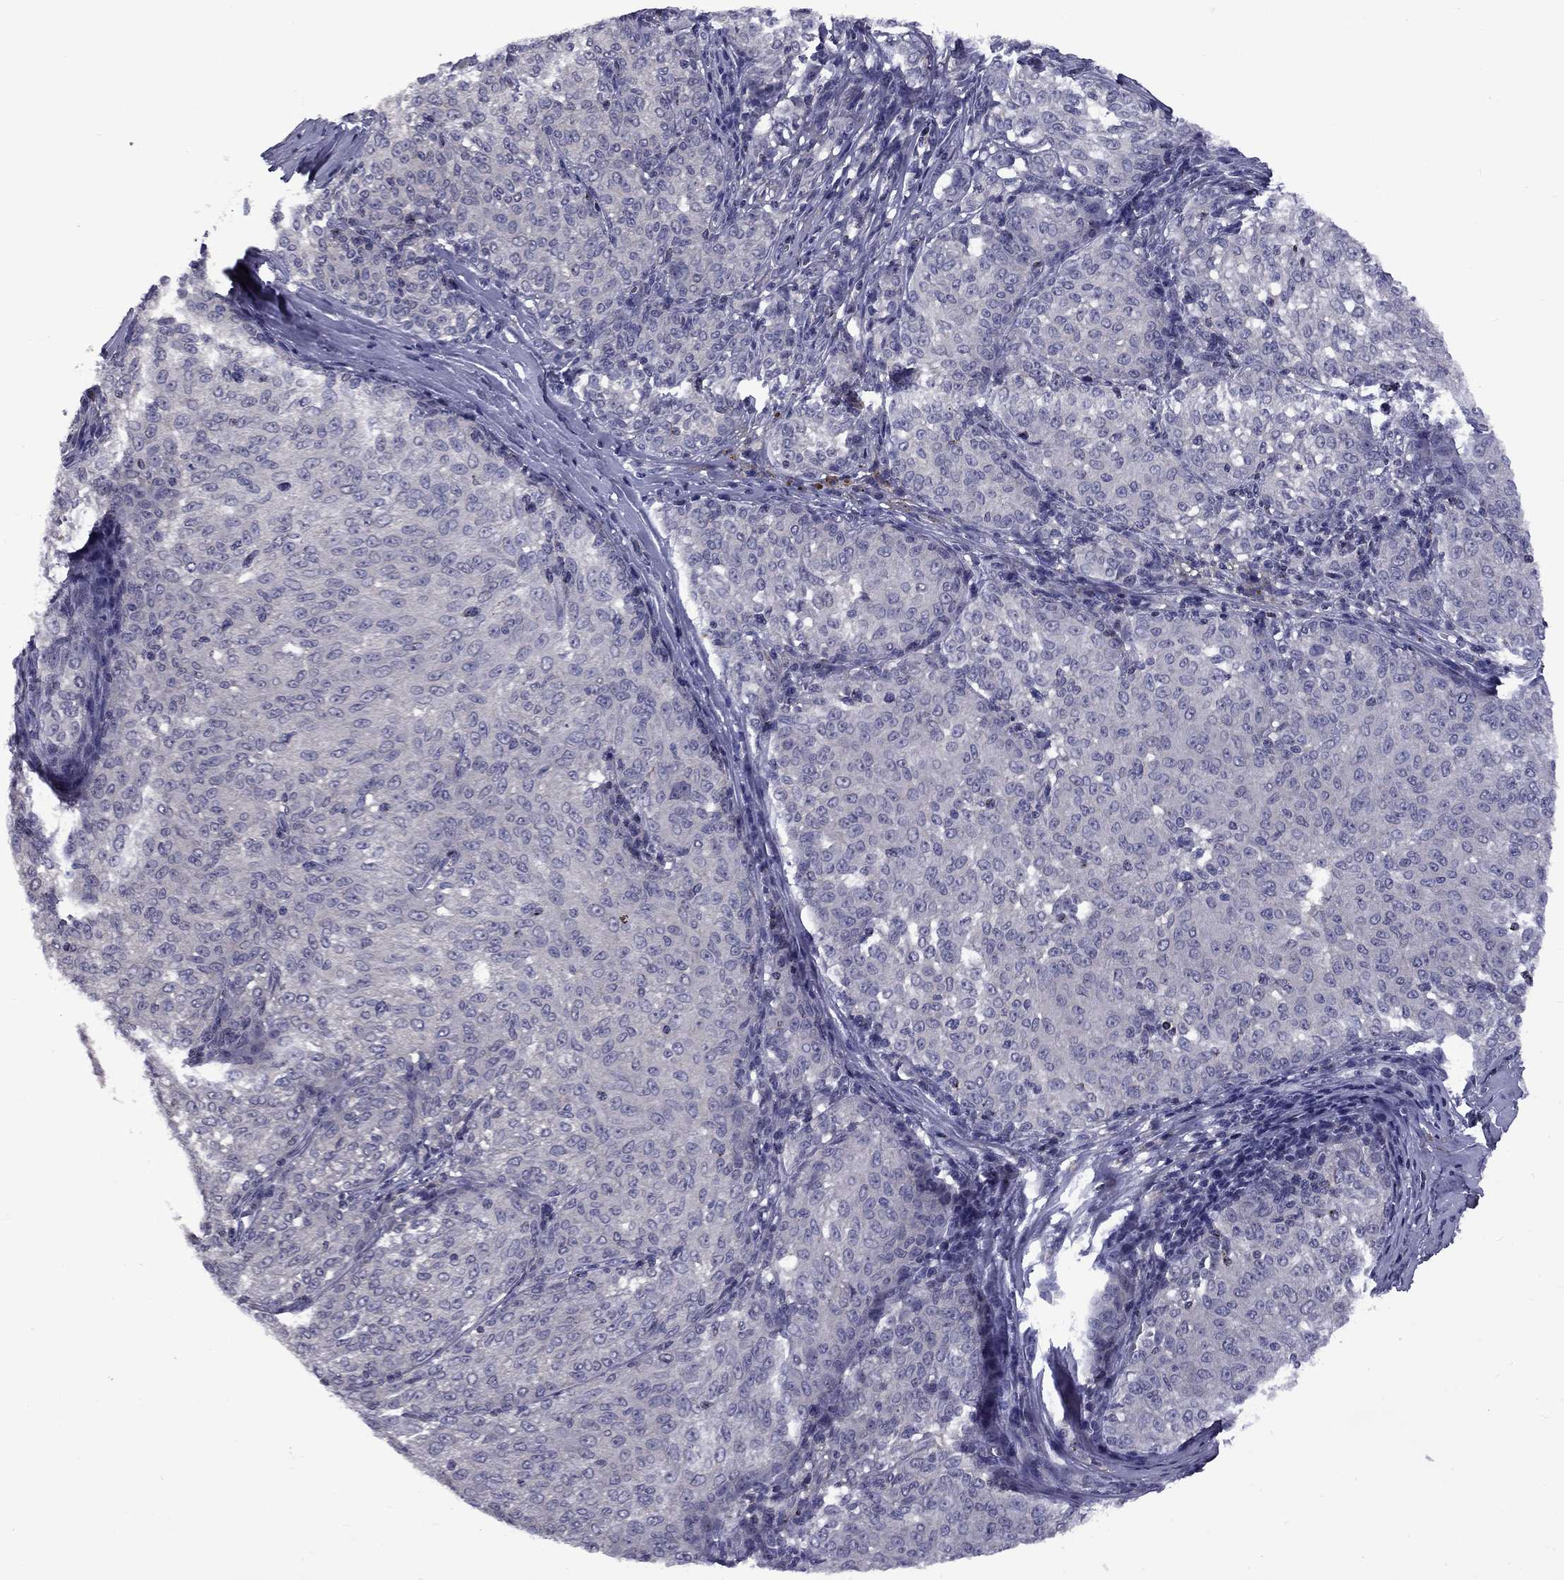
{"staining": {"intensity": "negative", "quantity": "none", "location": "none"}, "tissue": "melanoma", "cell_type": "Tumor cells", "image_type": "cancer", "snomed": [{"axis": "morphology", "description": "Malignant melanoma, NOS"}, {"axis": "topography", "description": "Skin"}], "caption": "Protein analysis of melanoma shows no significant expression in tumor cells.", "gene": "SNTA1", "patient": {"sex": "female", "age": 72}}